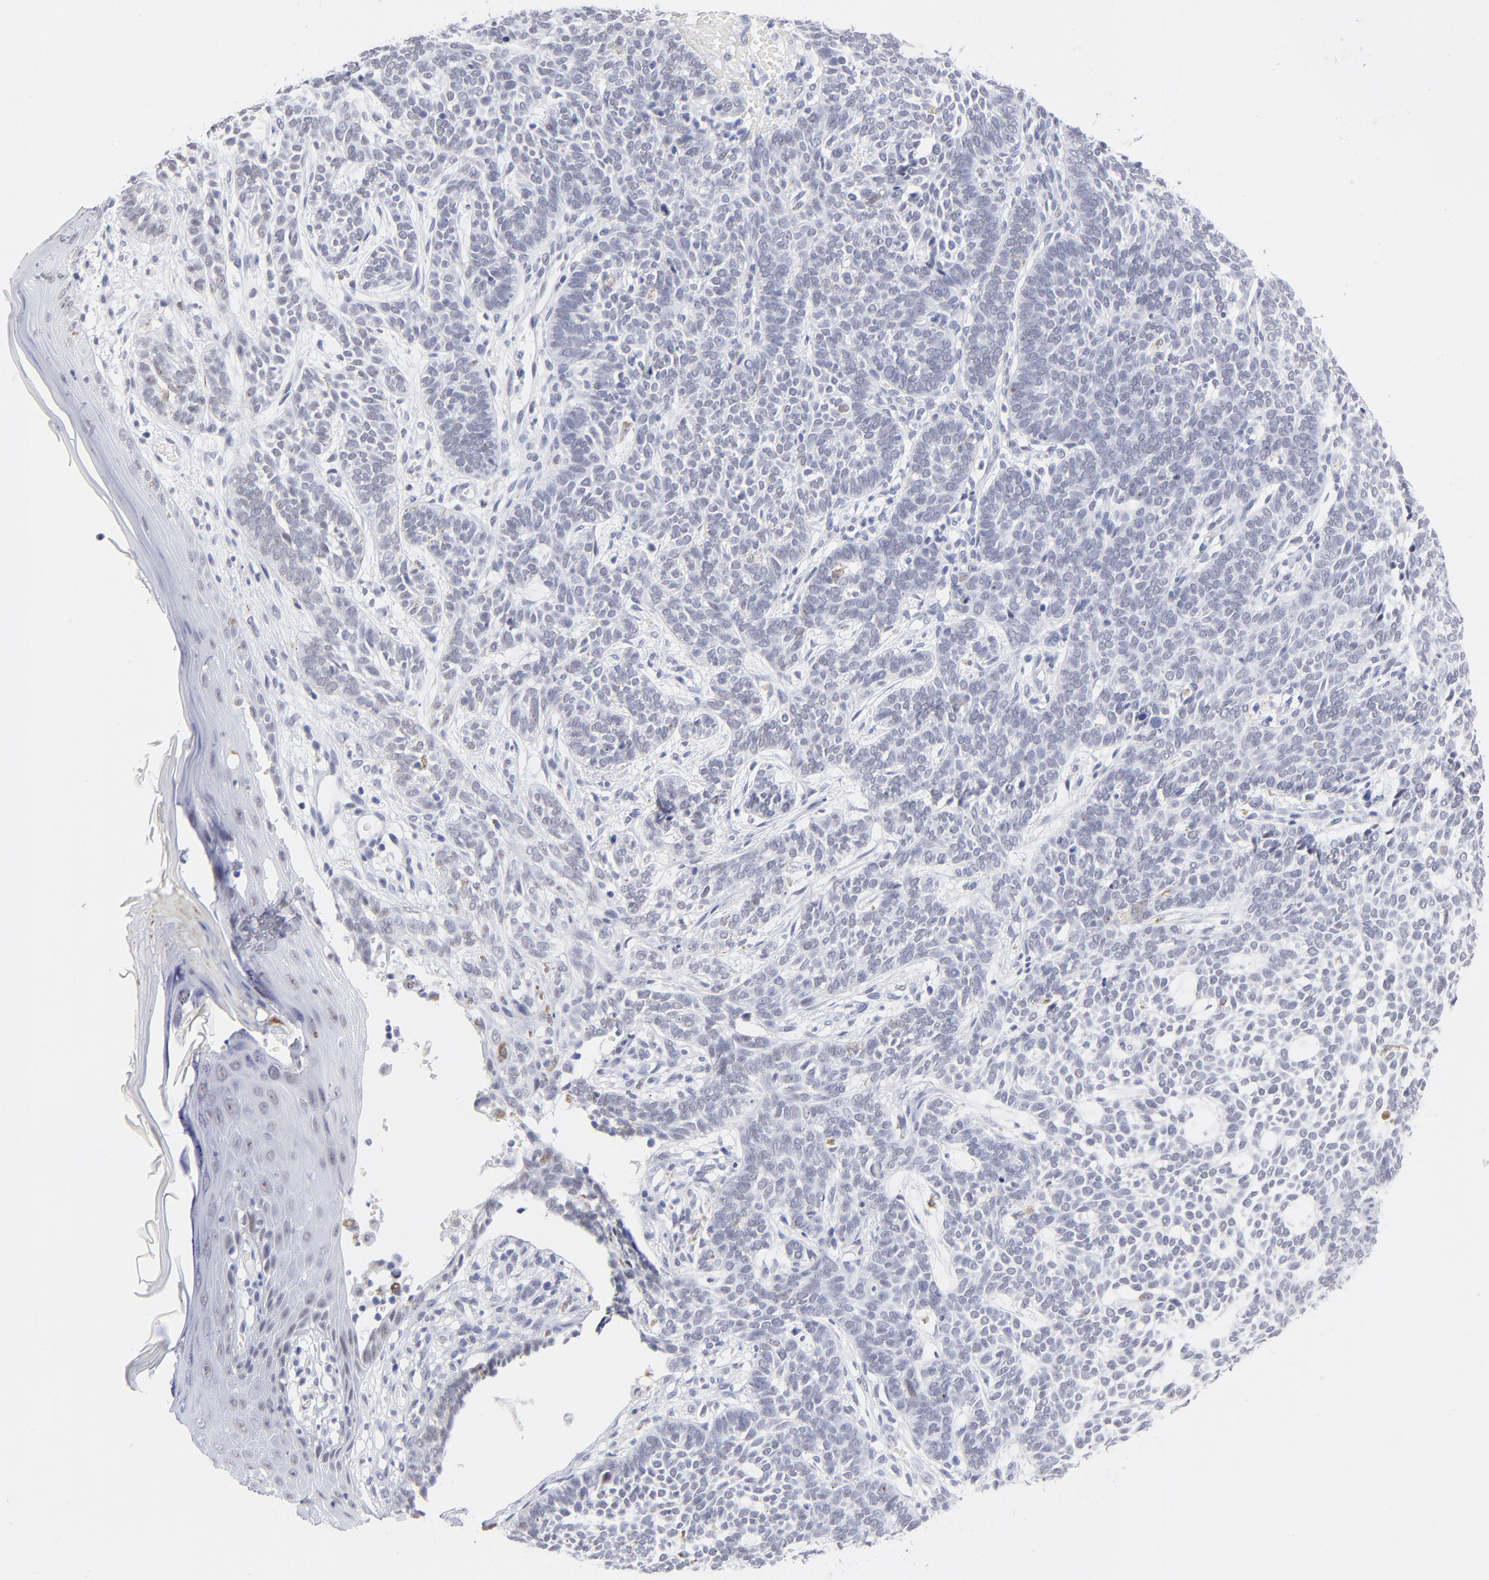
{"staining": {"intensity": "negative", "quantity": "none", "location": "none"}, "tissue": "skin cancer", "cell_type": "Tumor cells", "image_type": "cancer", "snomed": [{"axis": "morphology", "description": "Normal tissue, NOS"}, {"axis": "morphology", "description": "Basal cell carcinoma"}, {"axis": "topography", "description": "Skin"}], "caption": "The photomicrograph displays no staining of tumor cells in skin cancer.", "gene": "SNRPB", "patient": {"sex": "male", "age": 87}}